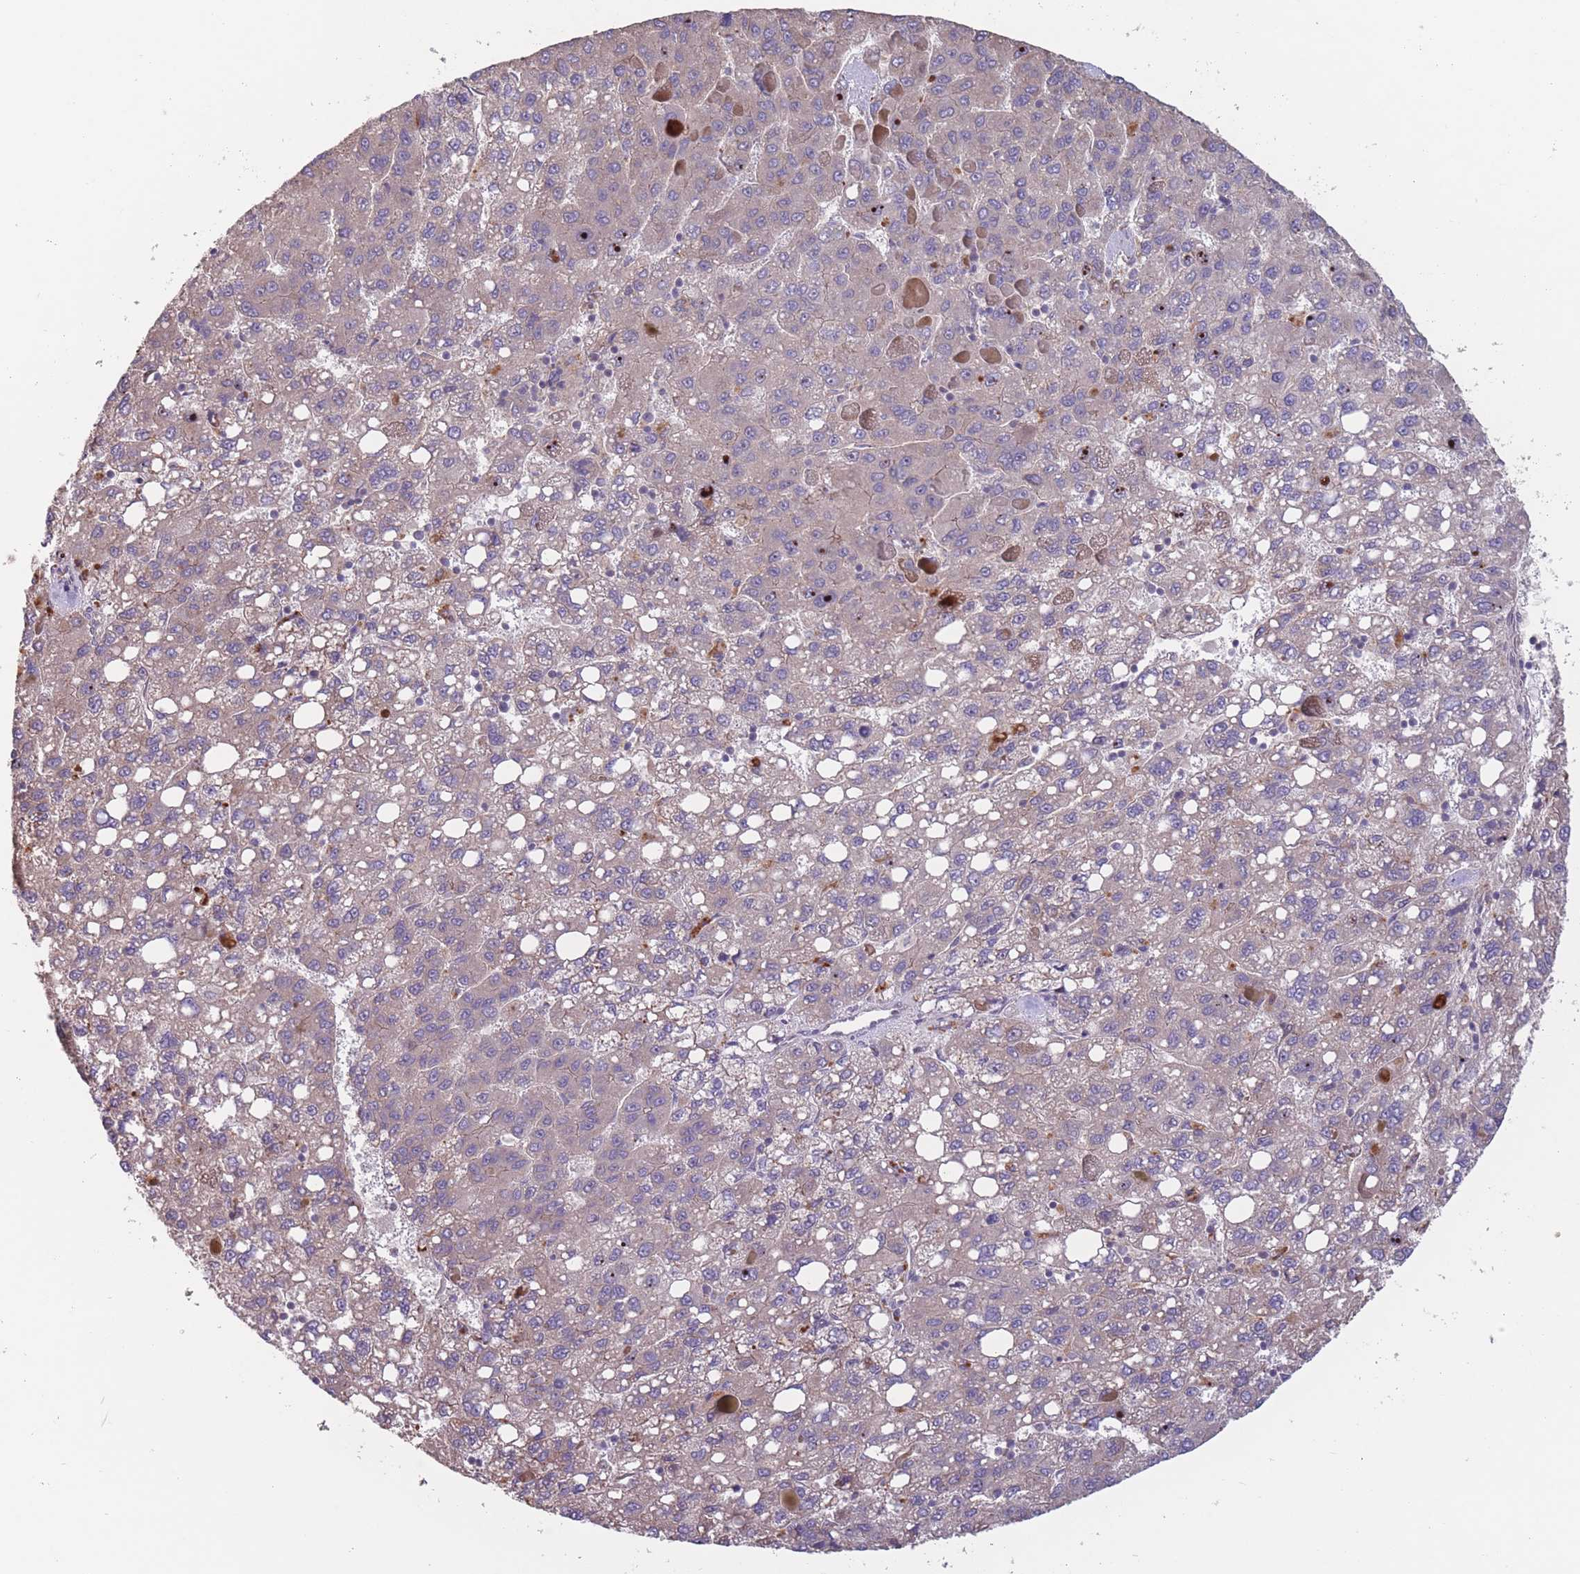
{"staining": {"intensity": "weak", "quantity": "<25%", "location": "cytoplasmic/membranous"}, "tissue": "liver cancer", "cell_type": "Tumor cells", "image_type": "cancer", "snomed": [{"axis": "morphology", "description": "Carcinoma, Hepatocellular, NOS"}, {"axis": "topography", "description": "Liver"}], "caption": "A micrograph of liver cancer (hepatocellular carcinoma) stained for a protein exhibits no brown staining in tumor cells.", "gene": "ITPKC", "patient": {"sex": "female", "age": 82}}